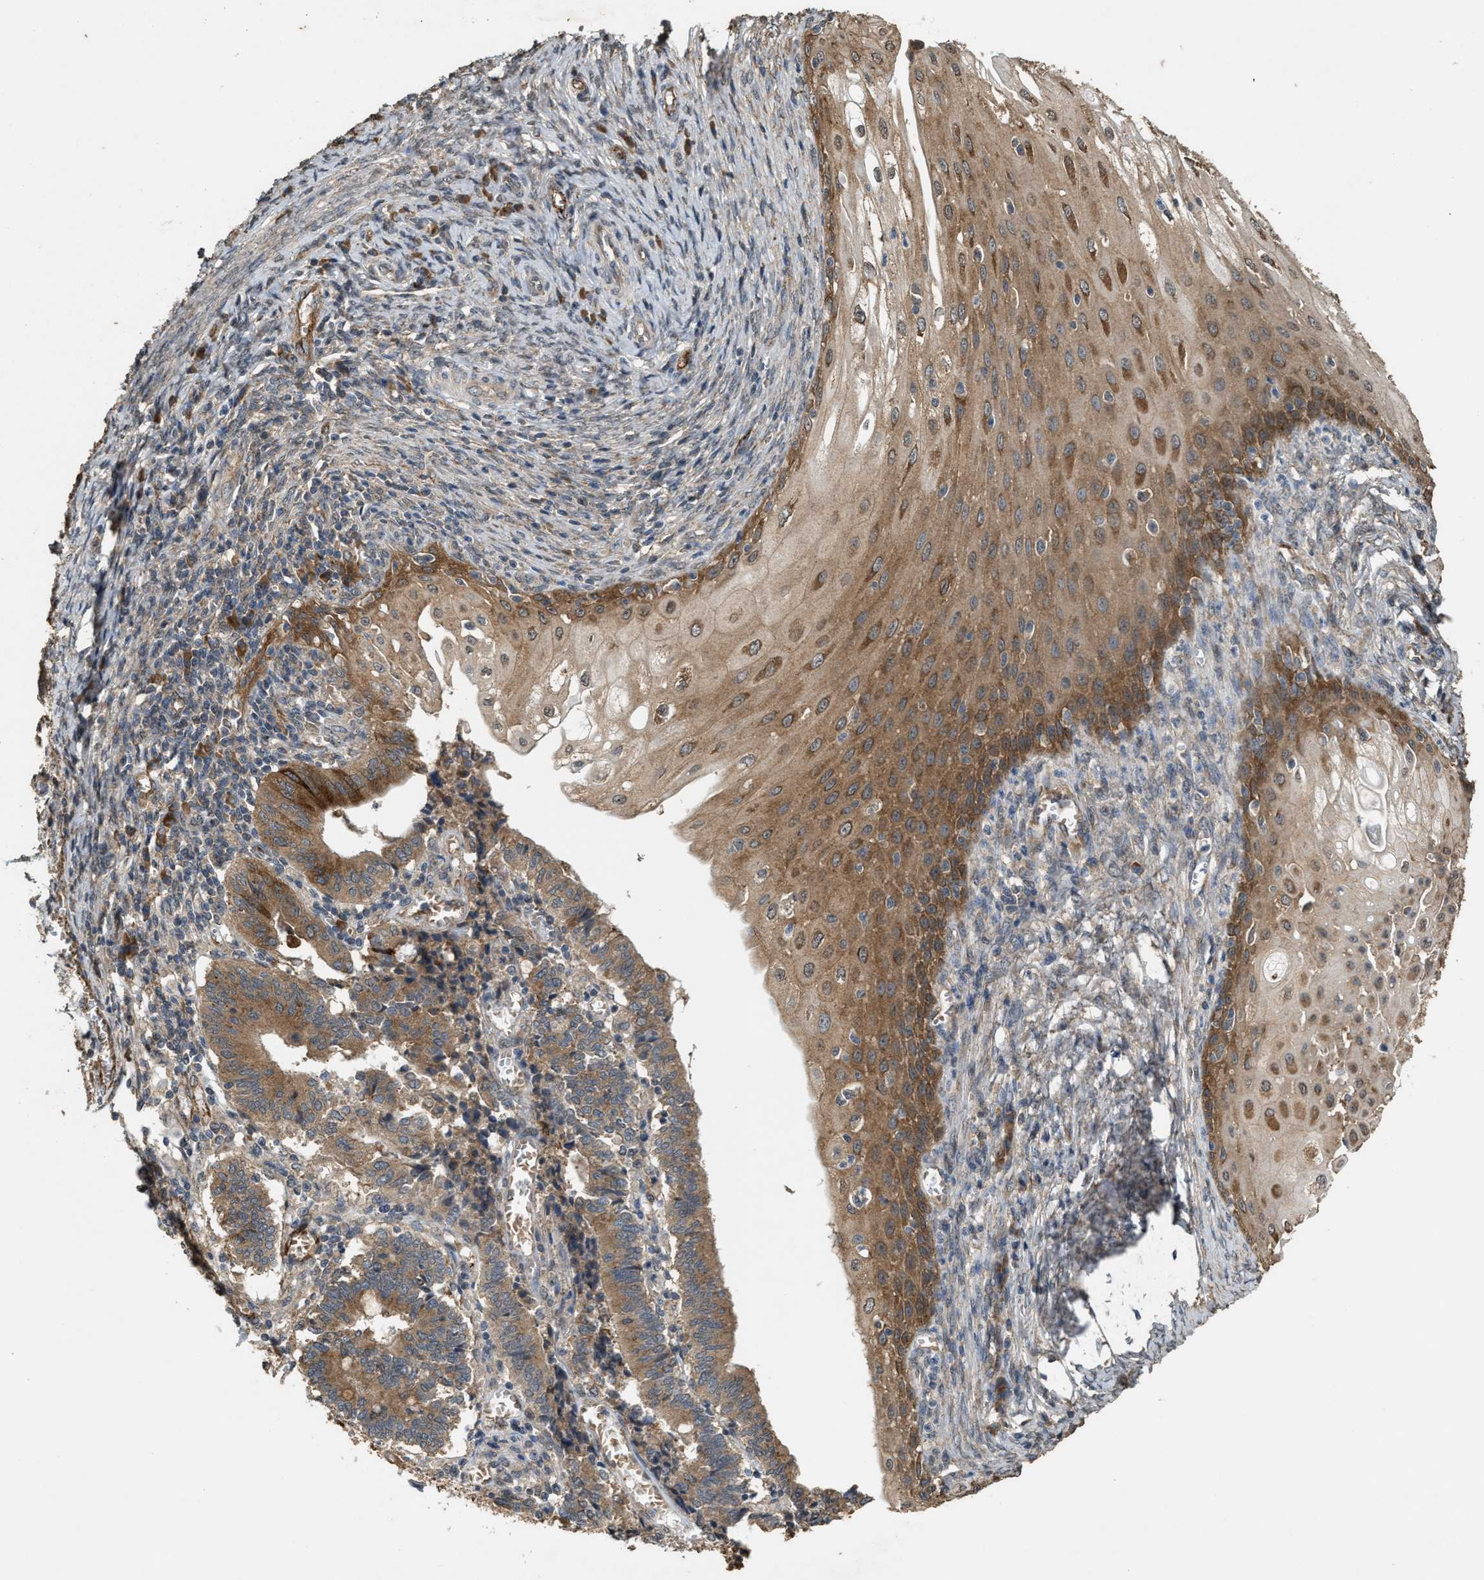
{"staining": {"intensity": "strong", "quantity": ">75%", "location": "cytoplasmic/membranous"}, "tissue": "cervical cancer", "cell_type": "Tumor cells", "image_type": "cancer", "snomed": [{"axis": "morphology", "description": "Adenocarcinoma, NOS"}, {"axis": "topography", "description": "Cervix"}], "caption": "Tumor cells show strong cytoplasmic/membranous staining in about >75% of cells in cervical cancer (adenocarcinoma).", "gene": "ARHGEF5", "patient": {"sex": "female", "age": 44}}